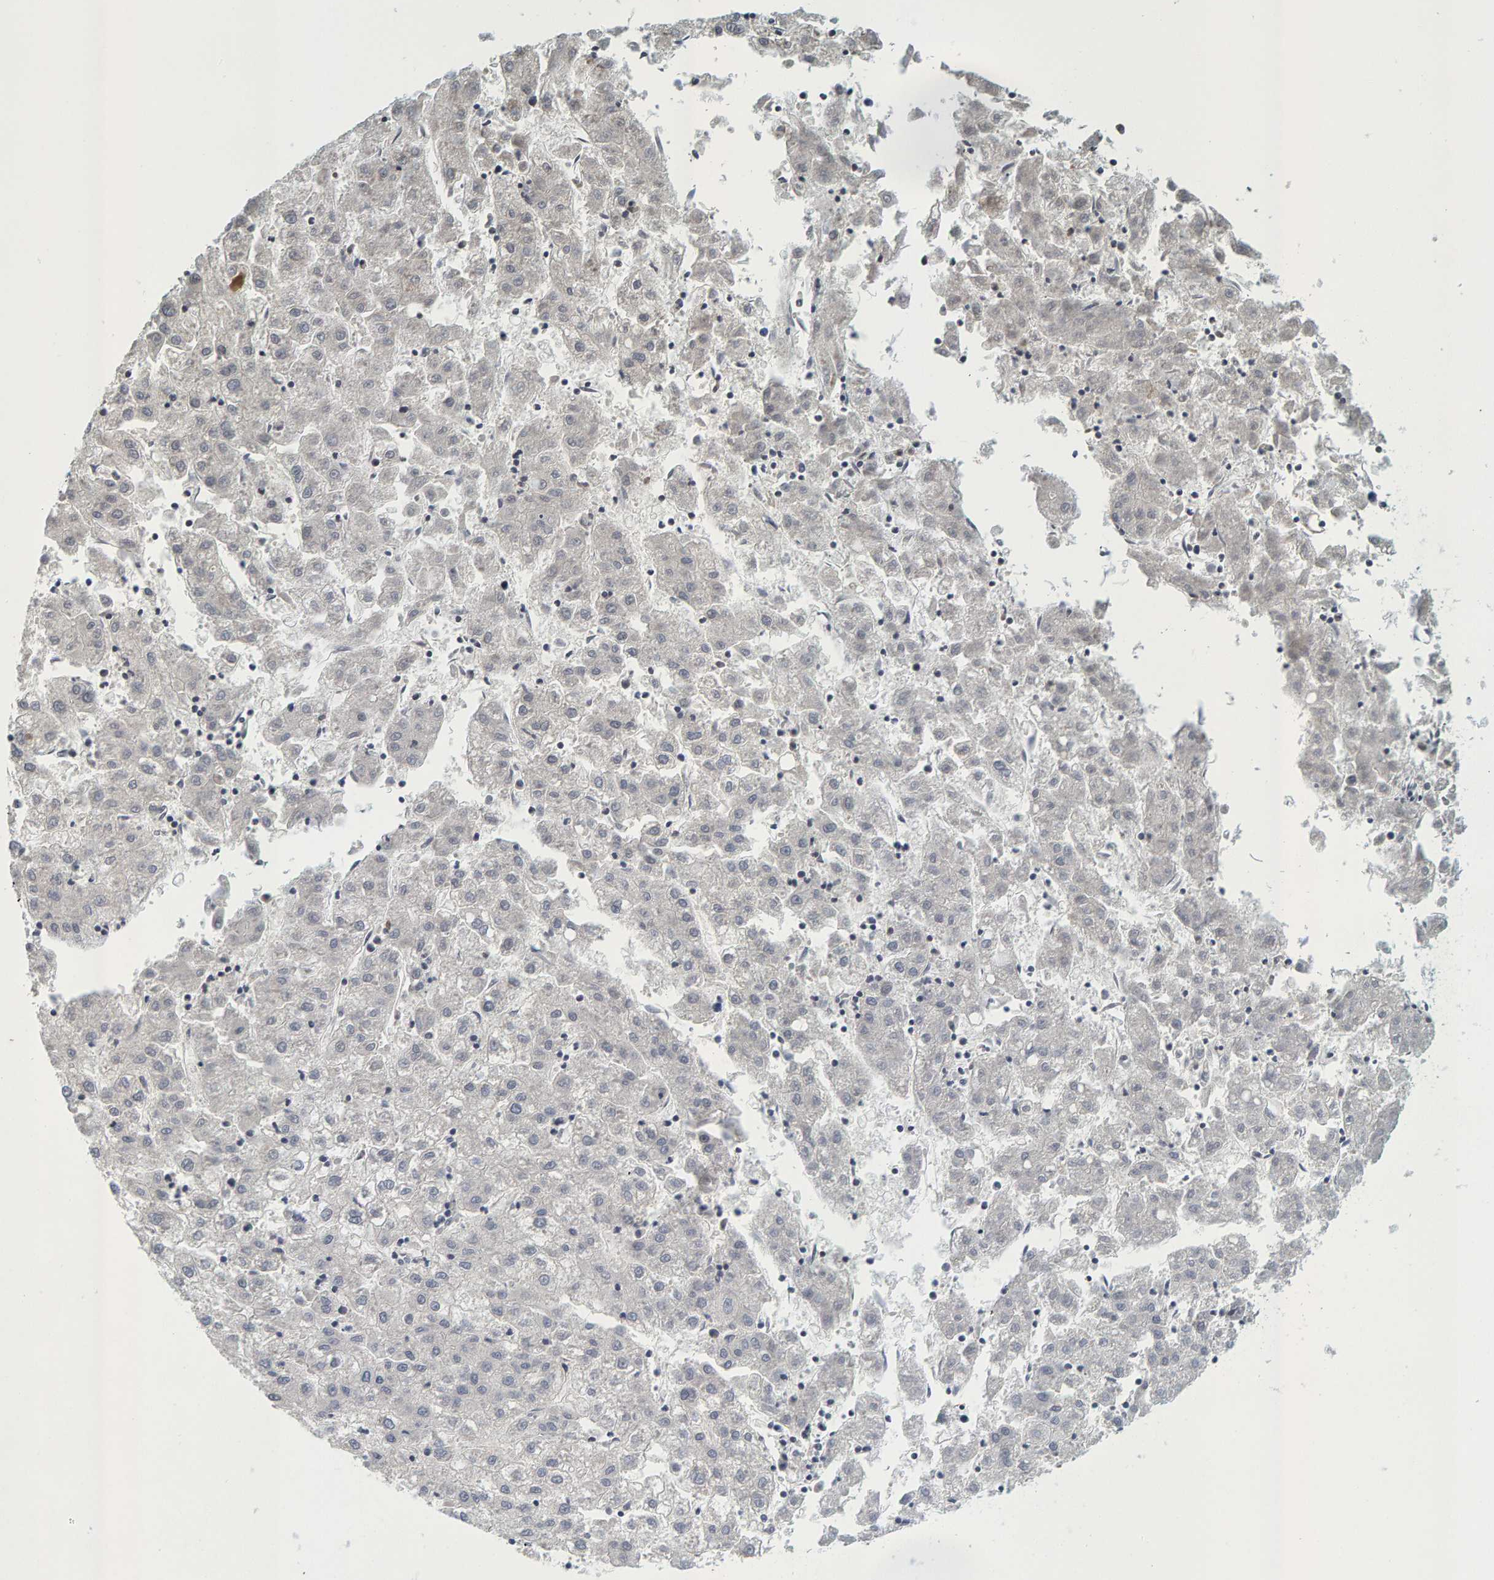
{"staining": {"intensity": "negative", "quantity": "none", "location": "none"}, "tissue": "liver cancer", "cell_type": "Tumor cells", "image_type": "cancer", "snomed": [{"axis": "morphology", "description": "Carcinoma, Hepatocellular, NOS"}, {"axis": "topography", "description": "Liver"}], "caption": "Protein analysis of liver cancer exhibits no significant positivity in tumor cells.", "gene": "ZNF77", "patient": {"sex": "male", "age": 72}}